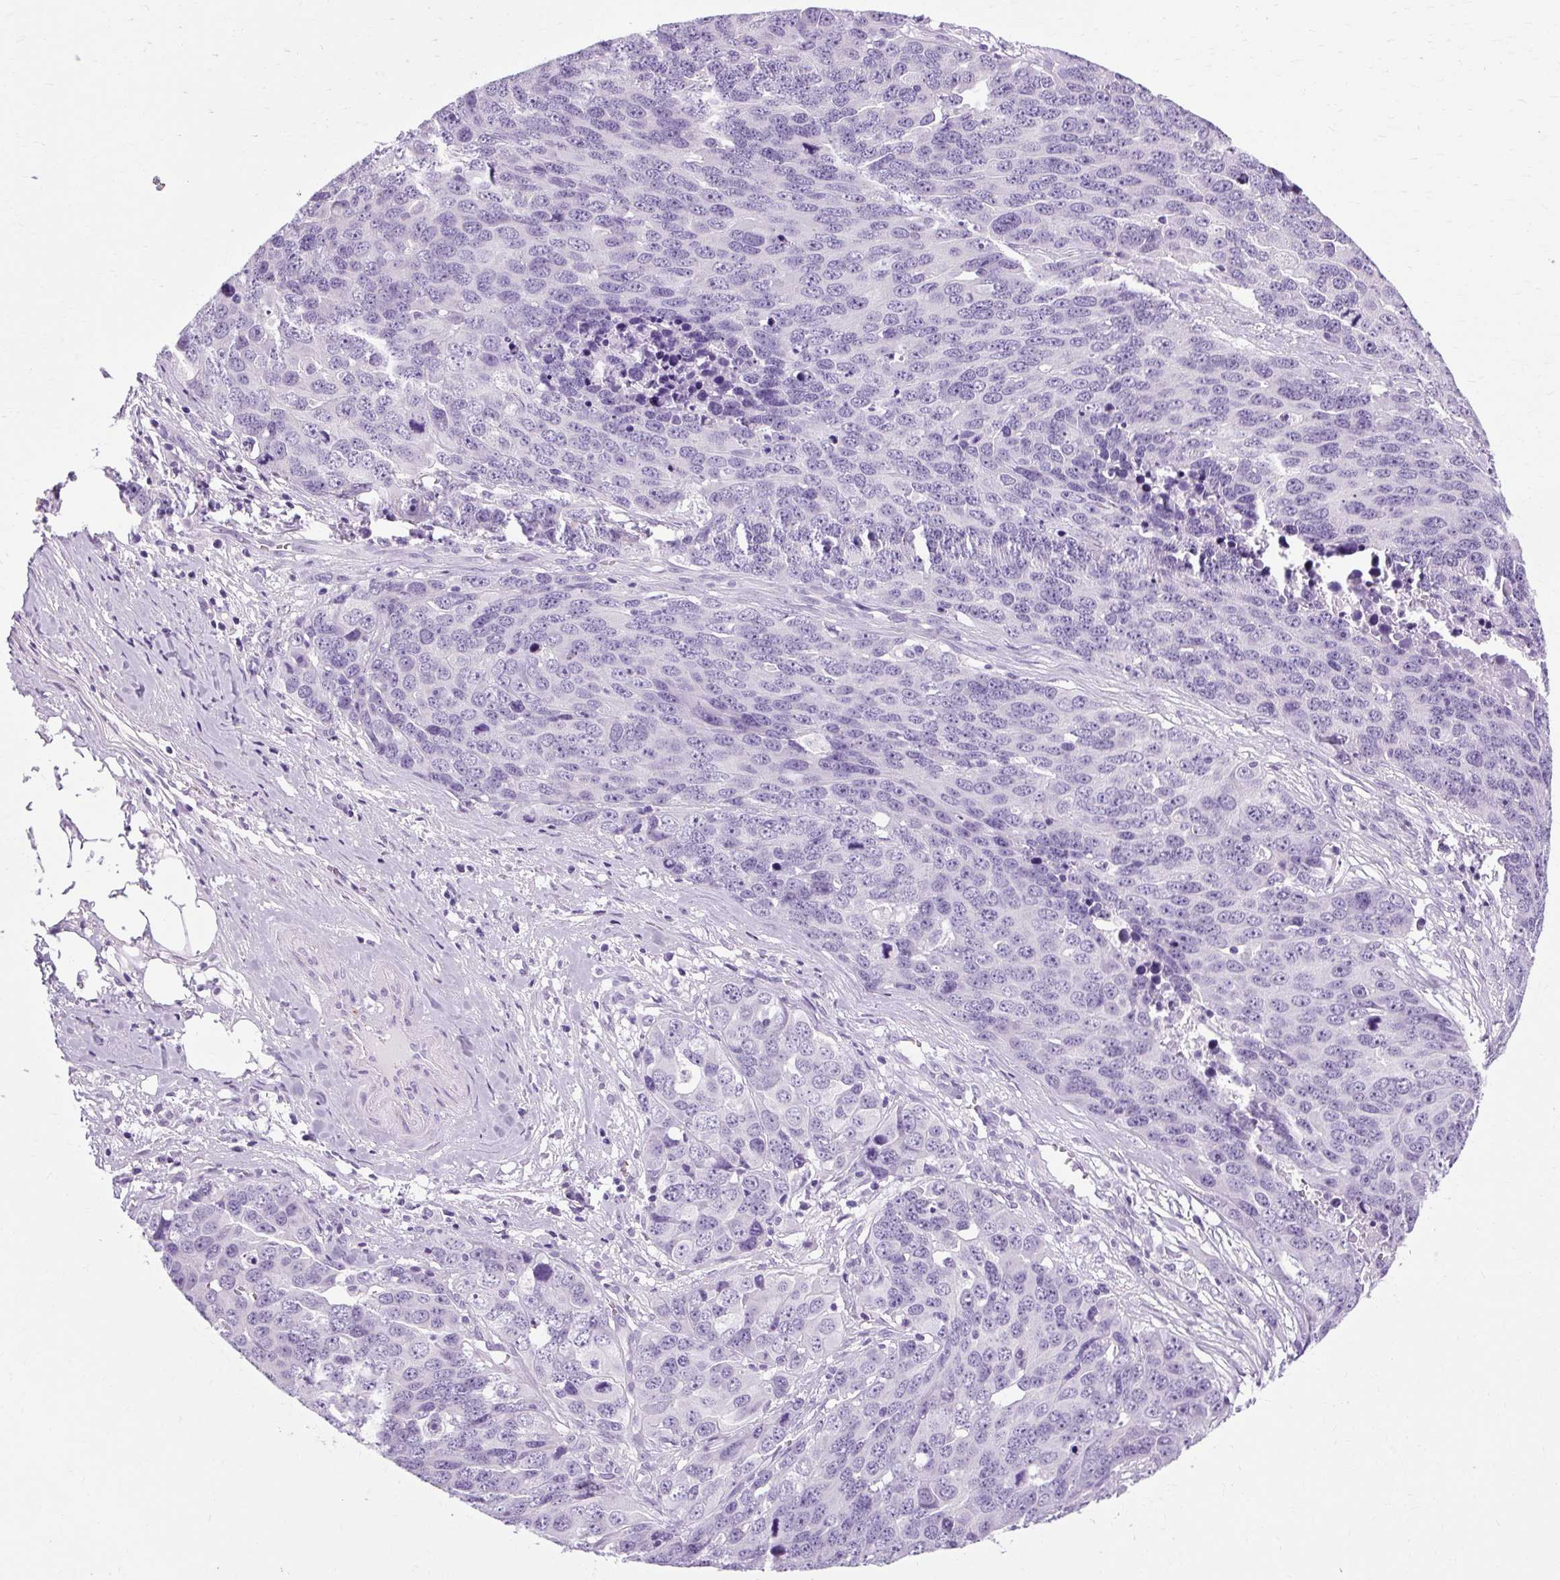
{"staining": {"intensity": "negative", "quantity": "none", "location": "none"}, "tissue": "ovarian cancer", "cell_type": "Tumor cells", "image_type": "cancer", "snomed": [{"axis": "morphology", "description": "Cystadenocarcinoma, serous, NOS"}, {"axis": "topography", "description": "Ovary"}], "caption": "Serous cystadenocarcinoma (ovarian) was stained to show a protein in brown. There is no significant positivity in tumor cells.", "gene": "B3GNT4", "patient": {"sex": "female", "age": 76}}